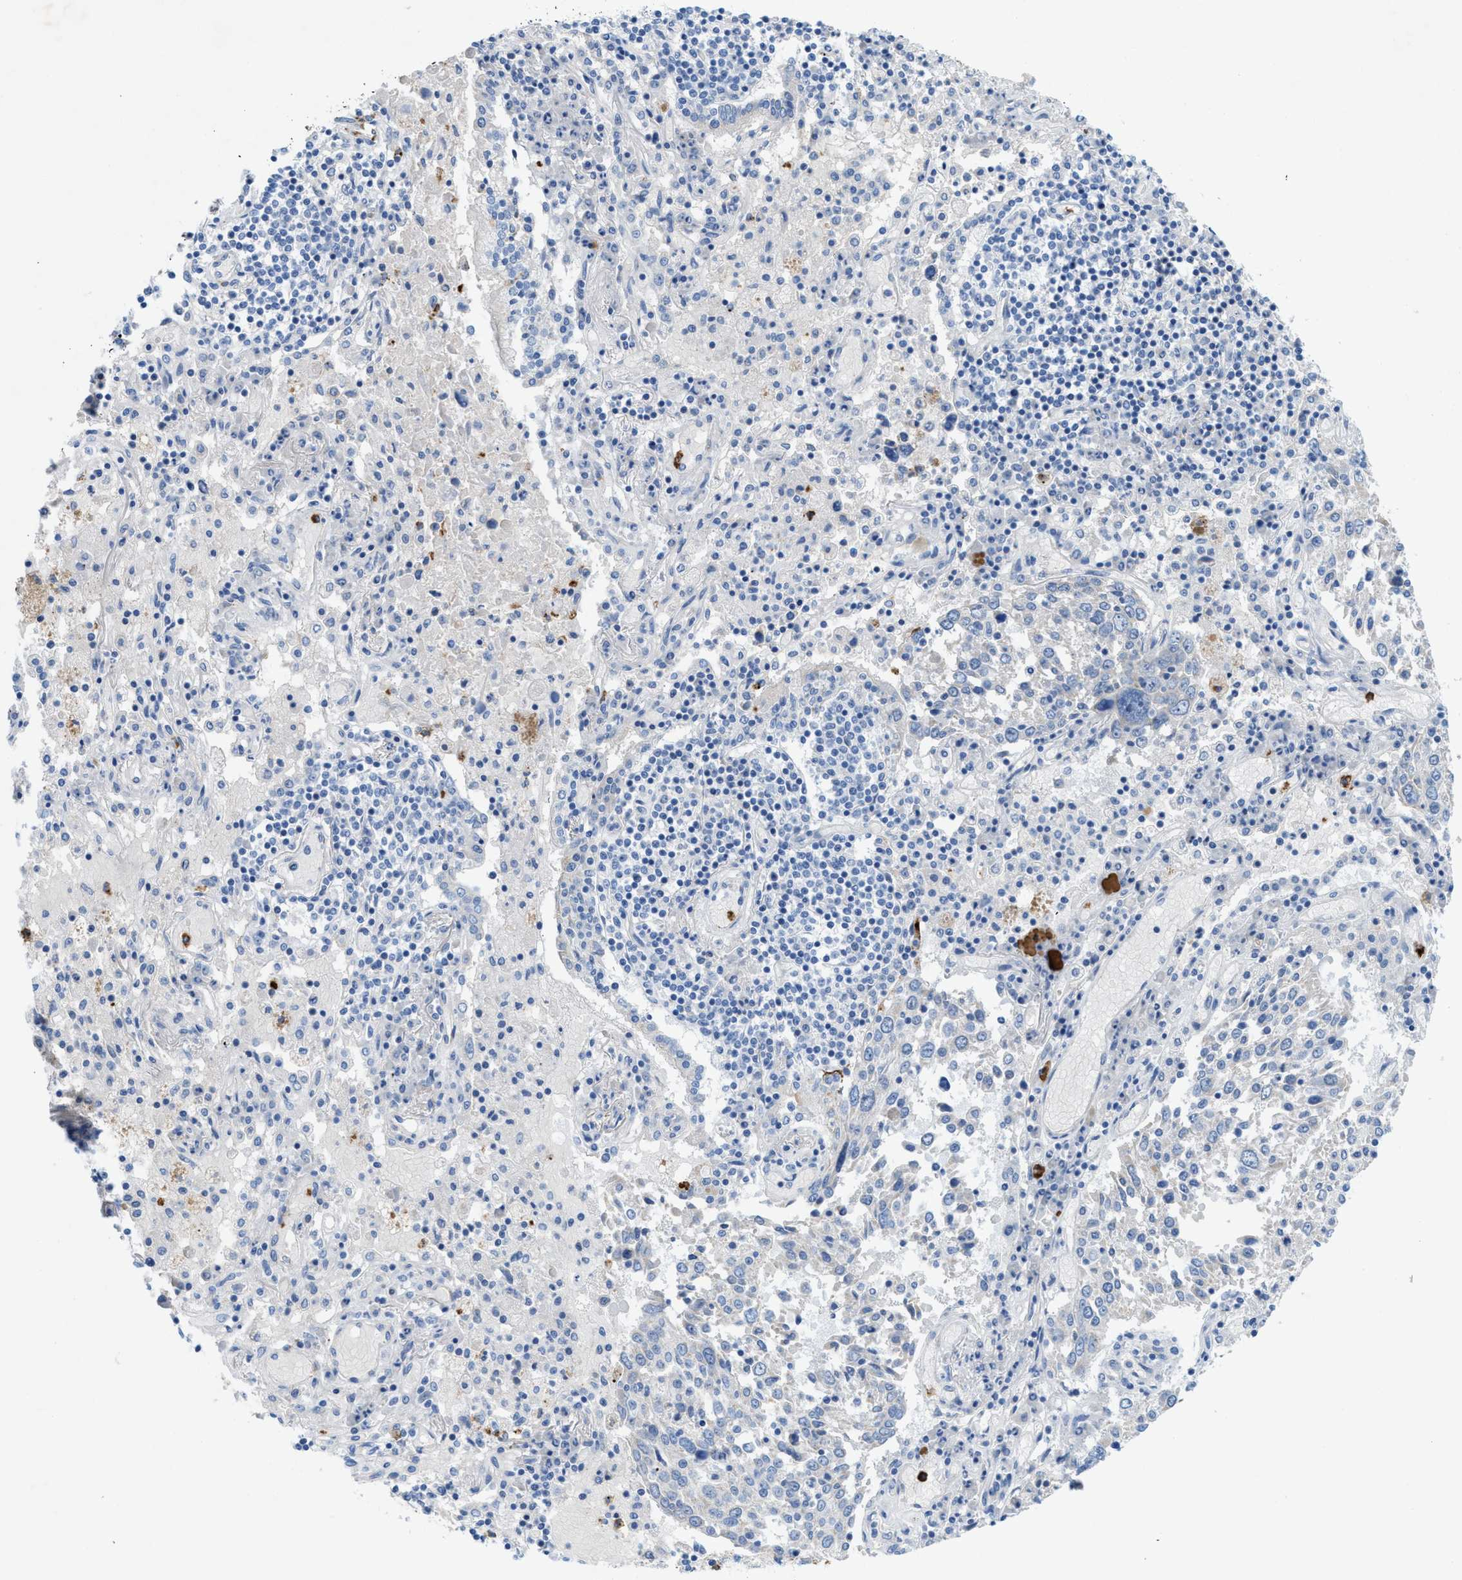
{"staining": {"intensity": "weak", "quantity": "<25%", "location": "cytoplasmic/membranous"}, "tissue": "lung cancer", "cell_type": "Tumor cells", "image_type": "cancer", "snomed": [{"axis": "morphology", "description": "Squamous cell carcinoma, NOS"}, {"axis": "topography", "description": "Lung"}], "caption": "Lung cancer (squamous cell carcinoma) stained for a protein using IHC demonstrates no positivity tumor cells.", "gene": "CMTM1", "patient": {"sex": "male", "age": 65}}